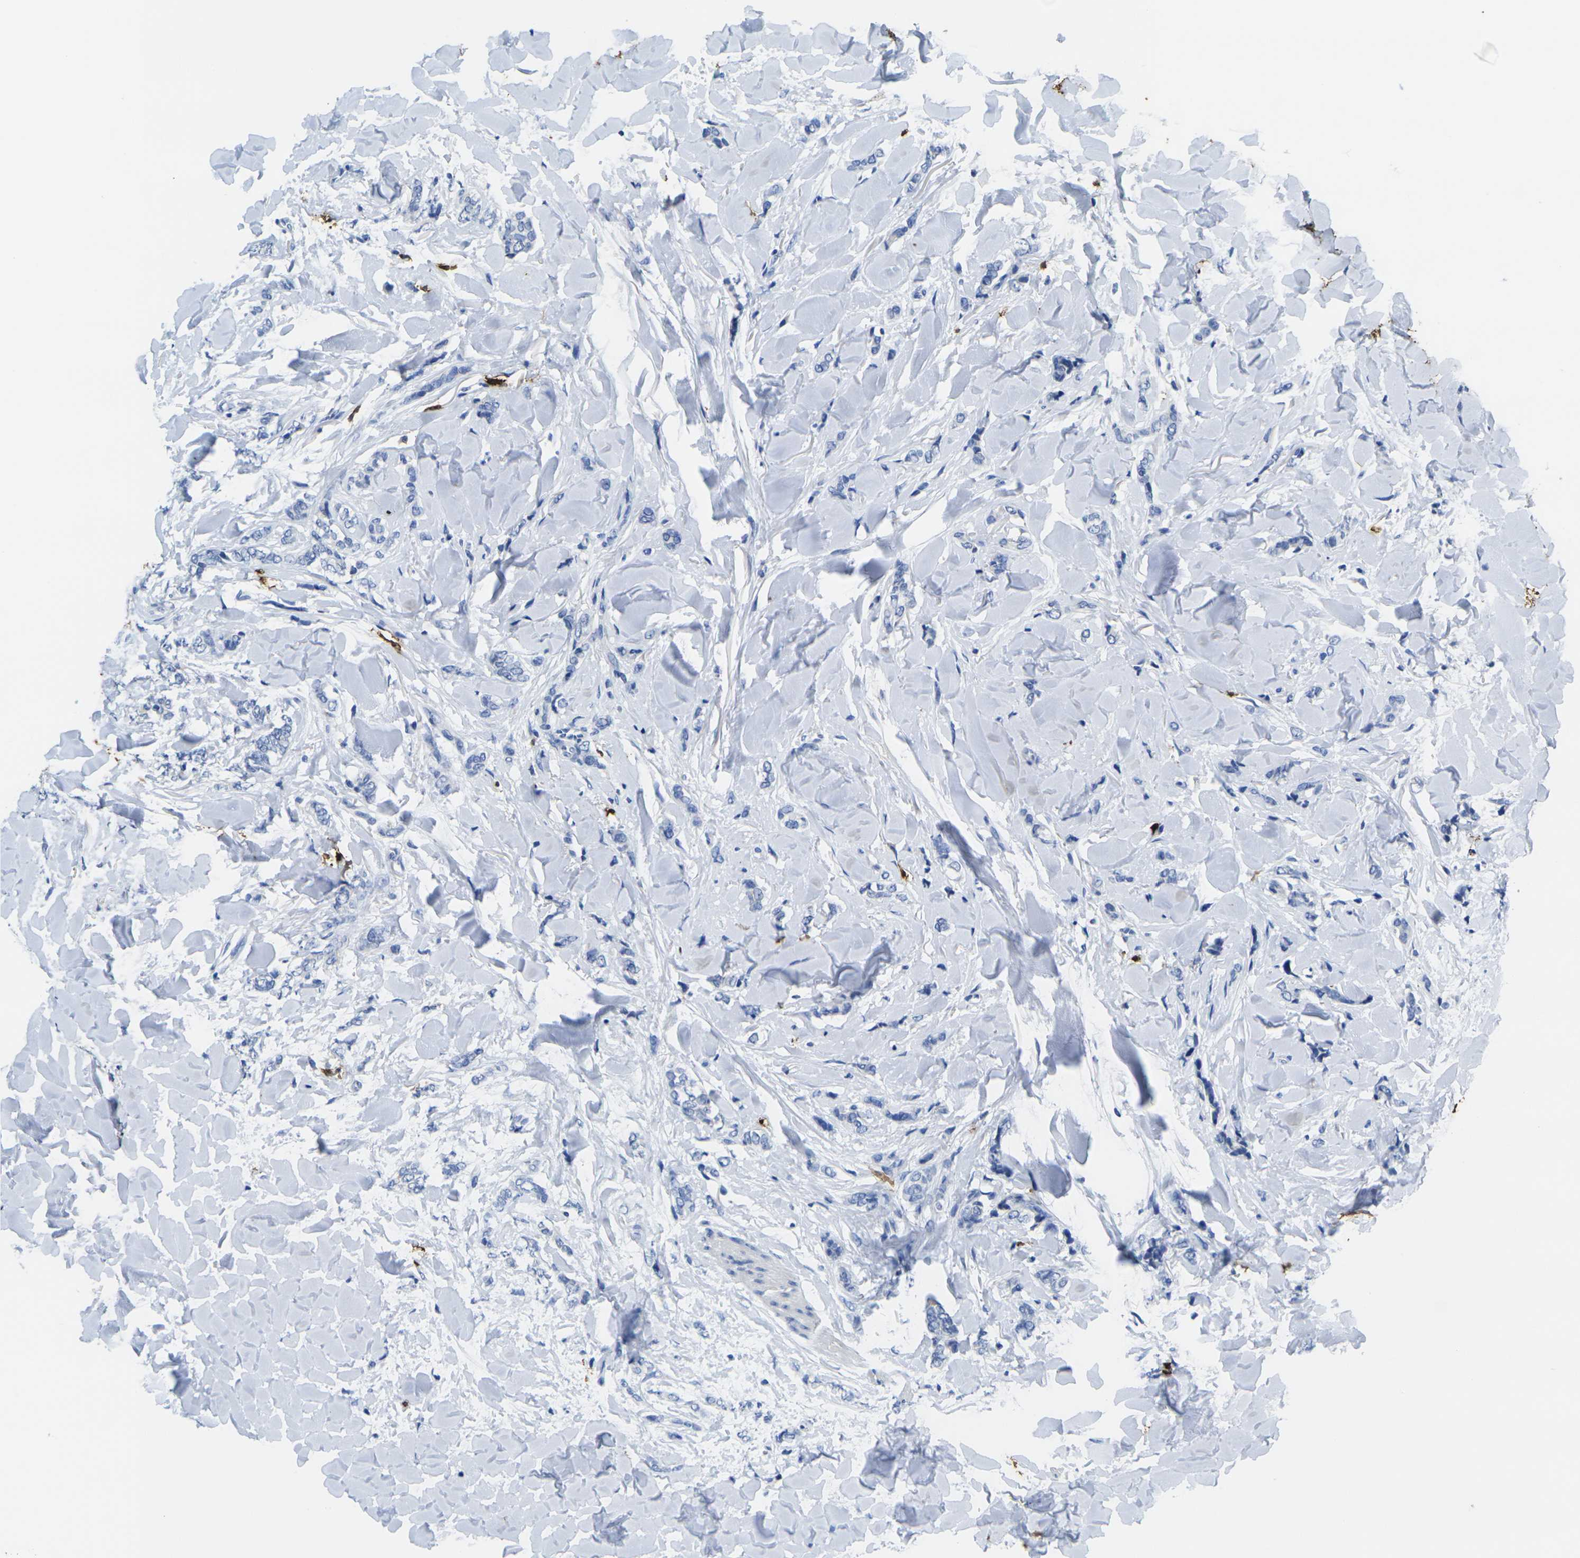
{"staining": {"intensity": "negative", "quantity": "none", "location": "none"}, "tissue": "breast cancer", "cell_type": "Tumor cells", "image_type": "cancer", "snomed": [{"axis": "morphology", "description": "Lobular carcinoma"}, {"axis": "topography", "description": "Skin"}, {"axis": "topography", "description": "Breast"}], "caption": "This is an IHC micrograph of human breast lobular carcinoma. There is no expression in tumor cells.", "gene": "S100A9", "patient": {"sex": "female", "age": 46}}